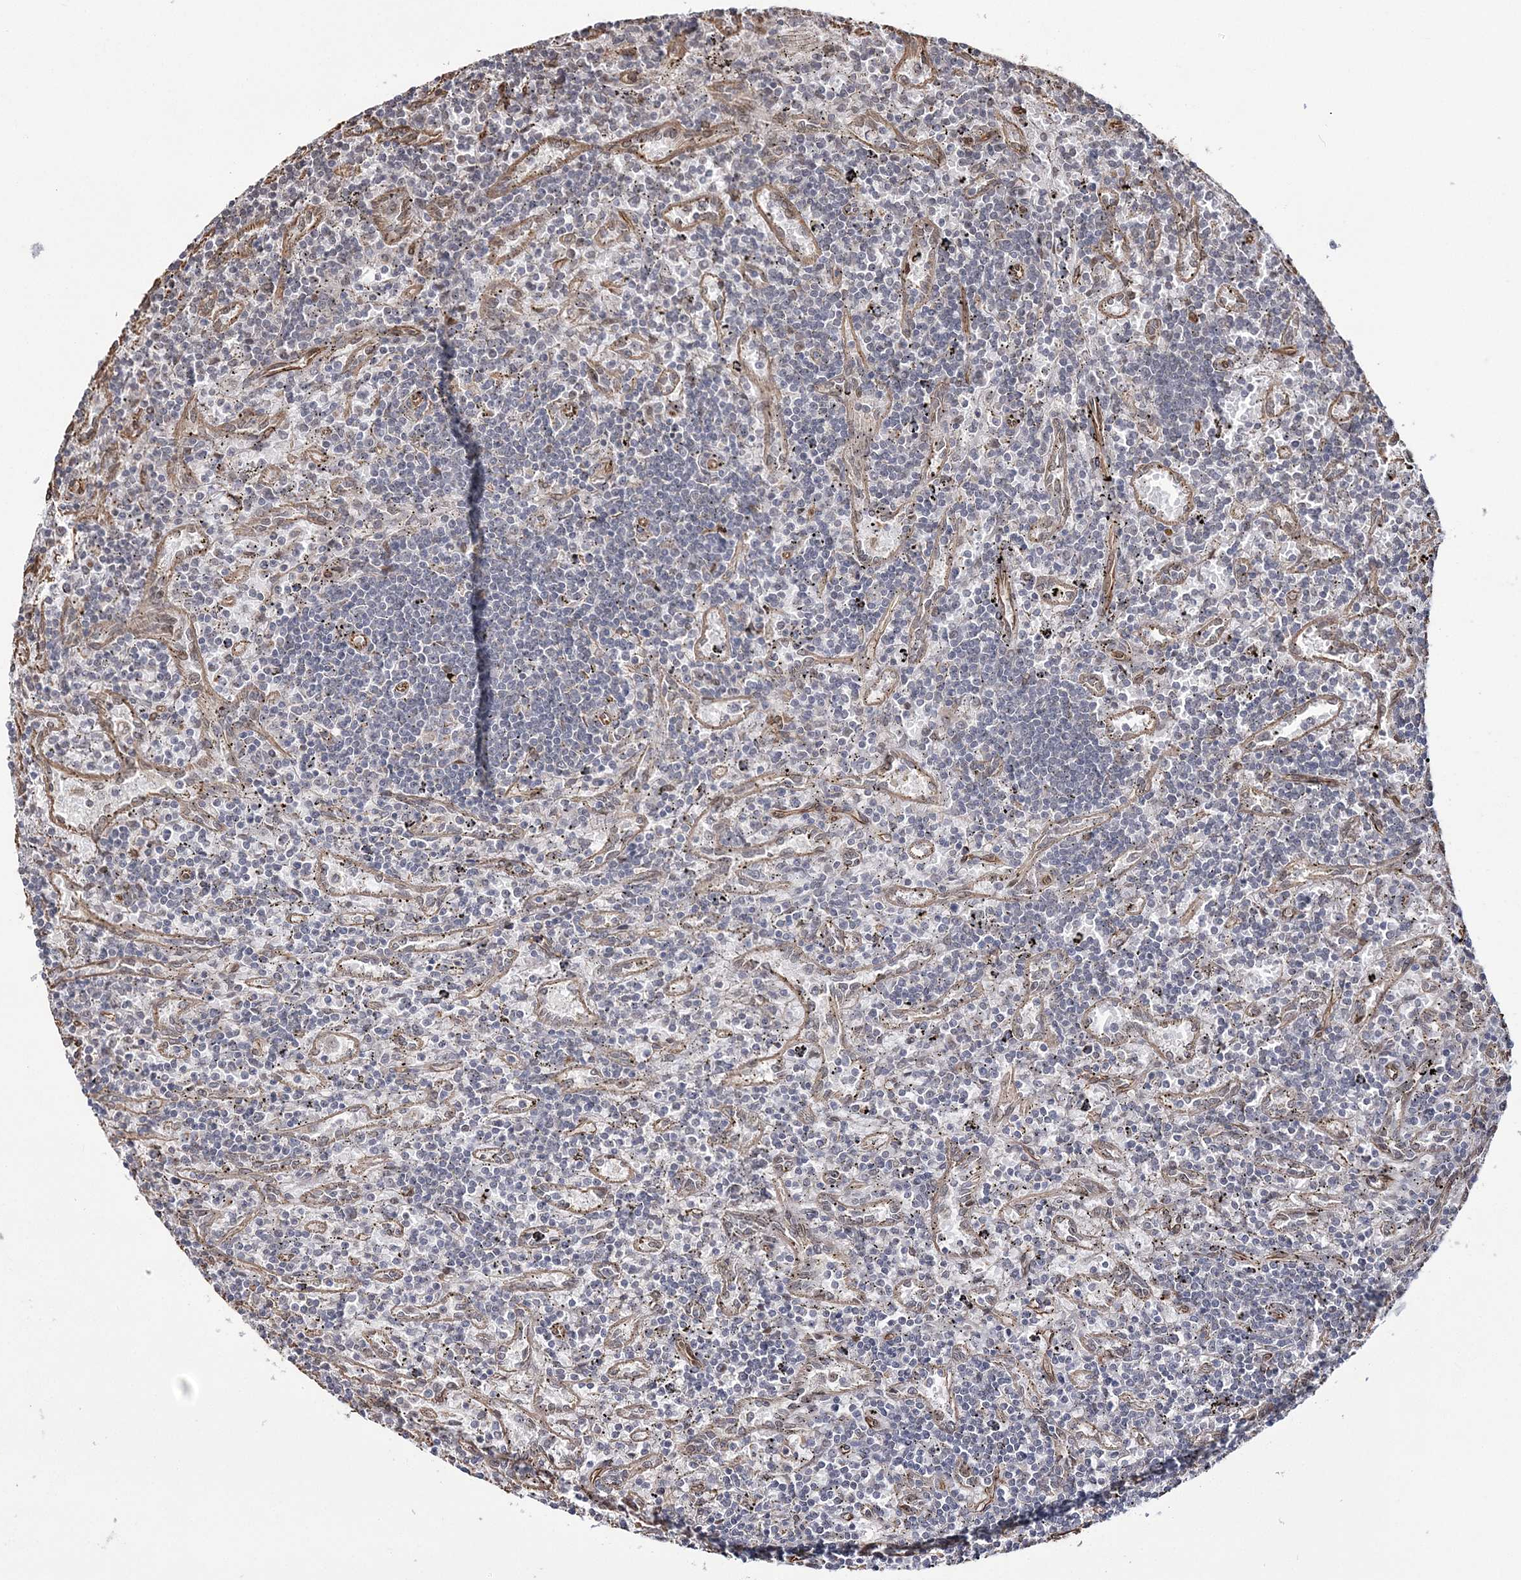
{"staining": {"intensity": "negative", "quantity": "none", "location": "none"}, "tissue": "lymphoma", "cell_type": "Tumor cells", "image_type": "cancer", "snomed": [{"axis": "morphology", "description": "Malignant lymphoma, non-Hodgkin's type, Low grade"}, {"axis": "topography", "description": "Spleen"}], "caption": "DAB immunohistochemical staining of lymphoma exhibits no significant positivity in tumor cells.", "gene": "ATP11B", "patient": {"sex": "male", "age": 76}}